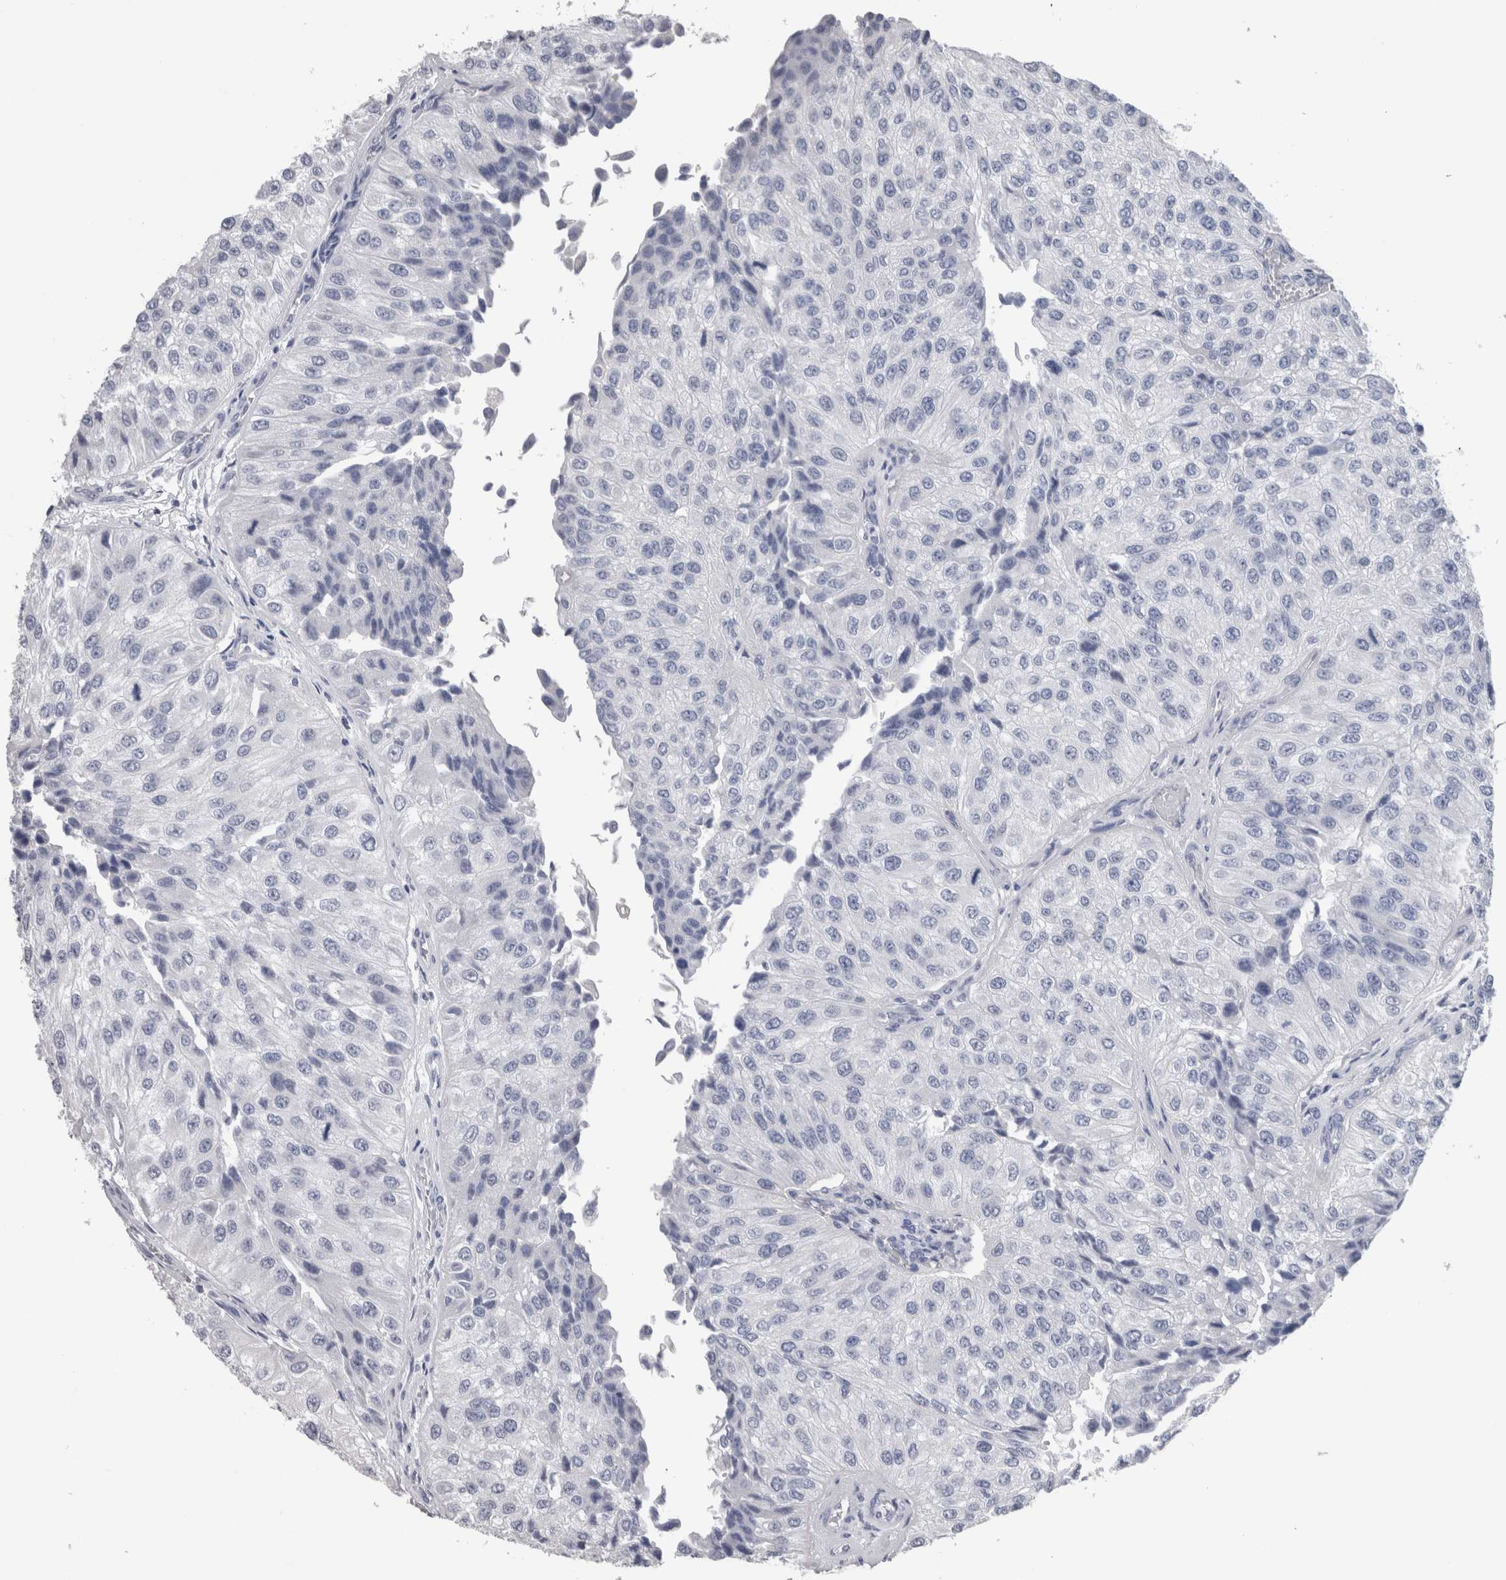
{"staining": {"intensity": "negative", "quantity": "none", "location": "none"}, "tissue": "urothelial cancer", "cell_type": "Tumor cells", "image_type": "cancer", "snomed": [{"axis": "morphology", "description": "Urothelial carcinoma, High grade"}, {"axis": "topography", "description": "Kidney"}, {"axis": "topography", "description": "Urinary bladder"}], "caption": "High magnification brightfield microscopy of urothelial carcinoma (high-grade) stained with DAB (brown) and counterstained with hematoxylin (blue): tumor cells show no significant staining. (DAB (3,3'-diaminobenzidine) IHC with hematoxylin counter stain).", "gene": "CA8", "patient": {"sex": "male", "age": 77}}